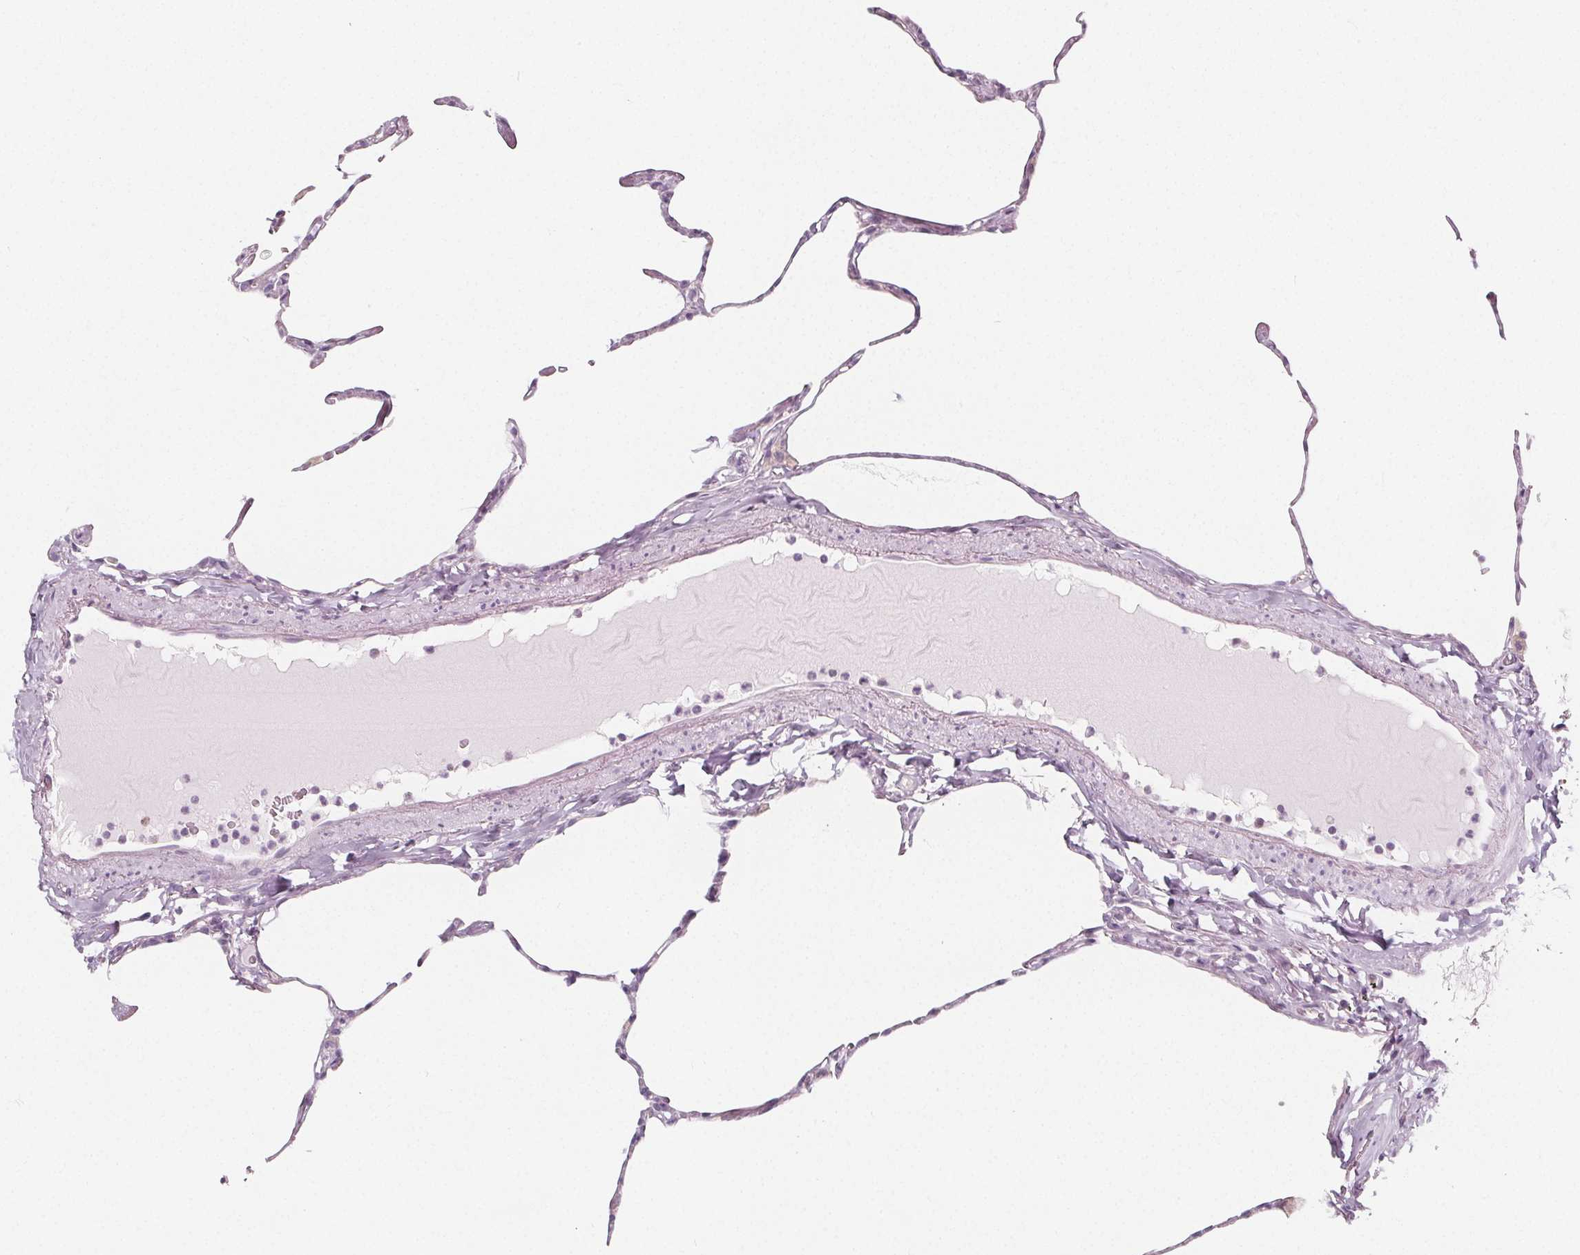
{"staining": {"intensity": "negative", "quantity": "none", "location": "none"}, "tissue": "lung", "cell_type": "Alveolar cells", "image_type": "normal", "snomed": [{"axis": "morphology", "description": "Normal tissue, NOS"}, {"axis": "topography", "description": "Lung"}], "caption": "Alveolar cells are negative for protein expression in normal human lung.", "gene": "IL17C", "patient": {"sex": "male", "age": 65}}